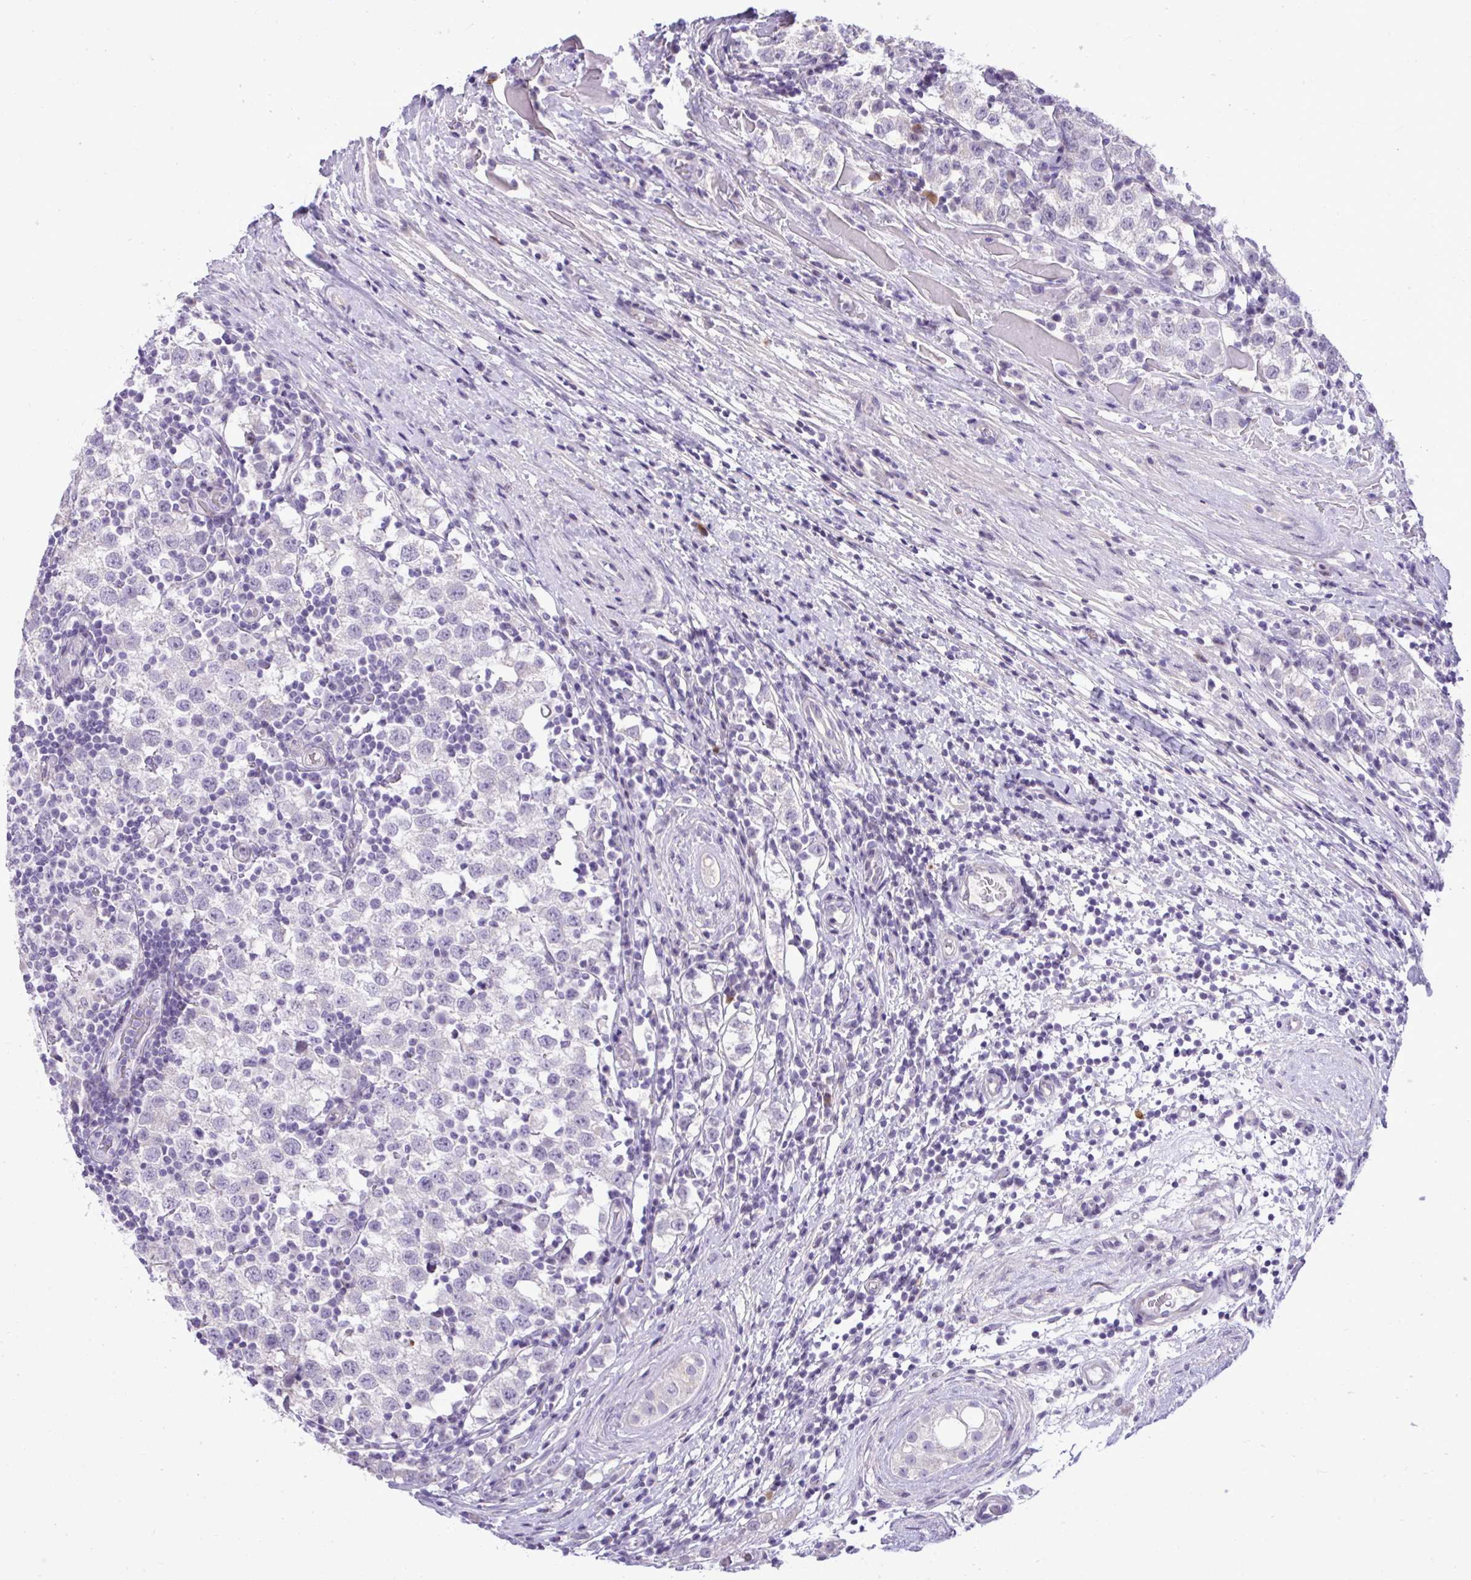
{"staining": {"intensity": "negative", "quantity": "none", "location": "none"}, "tissue": "testis cancer", "cell_type": "Tumor cells", "image_type": "cancer", "snomed": [{"axis": "morphology", "description": "Seminoma, NOS"}, {"axis": "topography", "description": "Testis"}], "caption": "Immunohistochemistry (IHC) histopathology image of neoplastic tissue: human testis cancer stained with DAB (3,3'-diaminobenzidine) demonstrates no significant protein staining in tumor cells.", "gene": "SPAG1", "patient": {"sex": "male", "age": 34}}